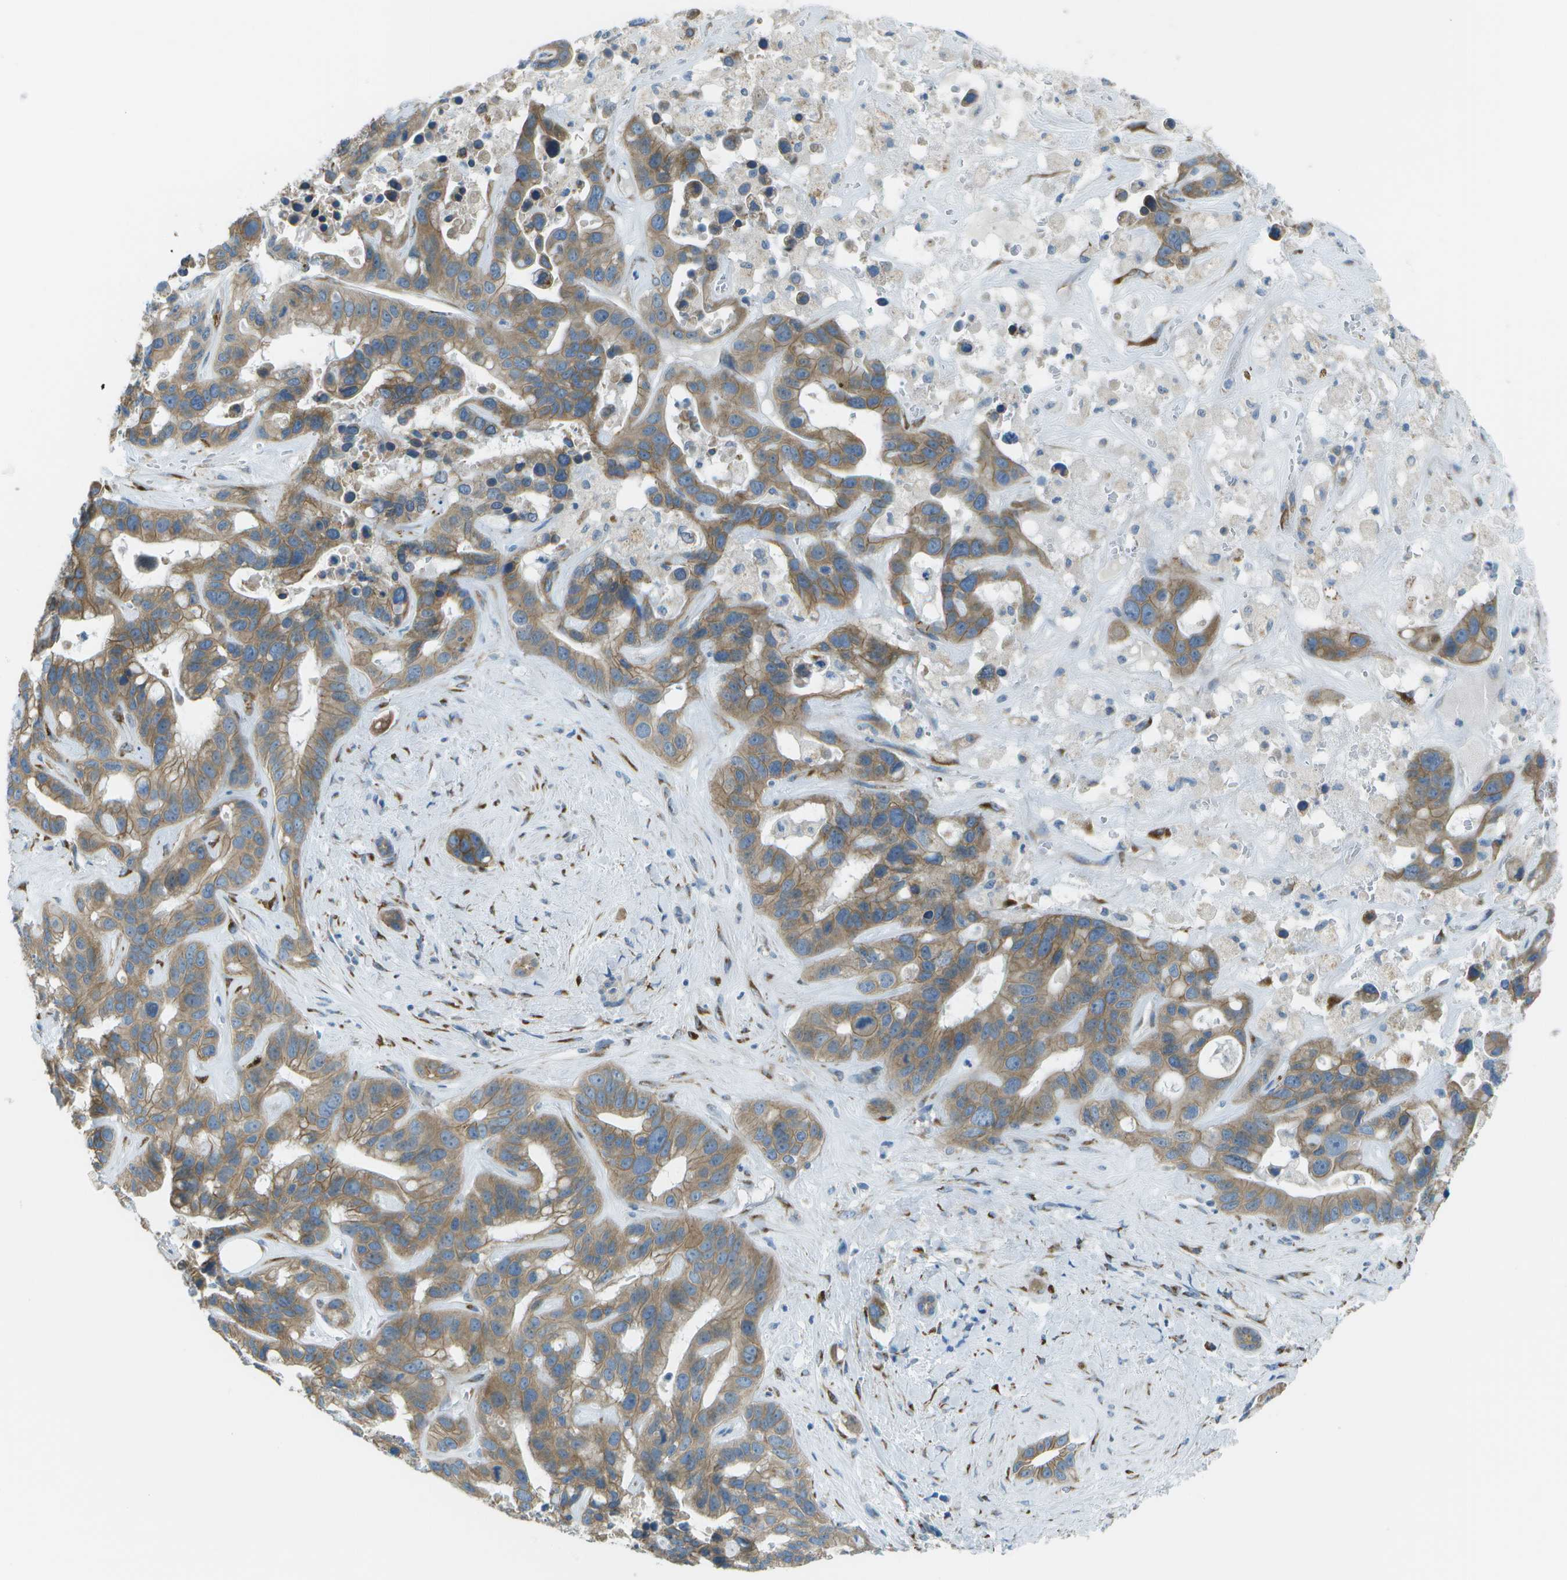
{"staining": {"intensity": "moderate", "quantity": ">75%", "location": "cytoplasmic/membranous"}, "tissue": "liver cancer", "cell_type": "Tumor cells", "image_type": "cancer", "snomed": [{"axis": "morphology", "description": "Cholangiocarcinoma"}, {"axis": "topography", "description": "Liver"}], "caption": "Tumor cells display medium levels of moderate cytoplasmic/membranous expression in about >75% of cells in liver cancer.", "gene": "KCTD3", "patient": {"sex": "female", "age": 65}}